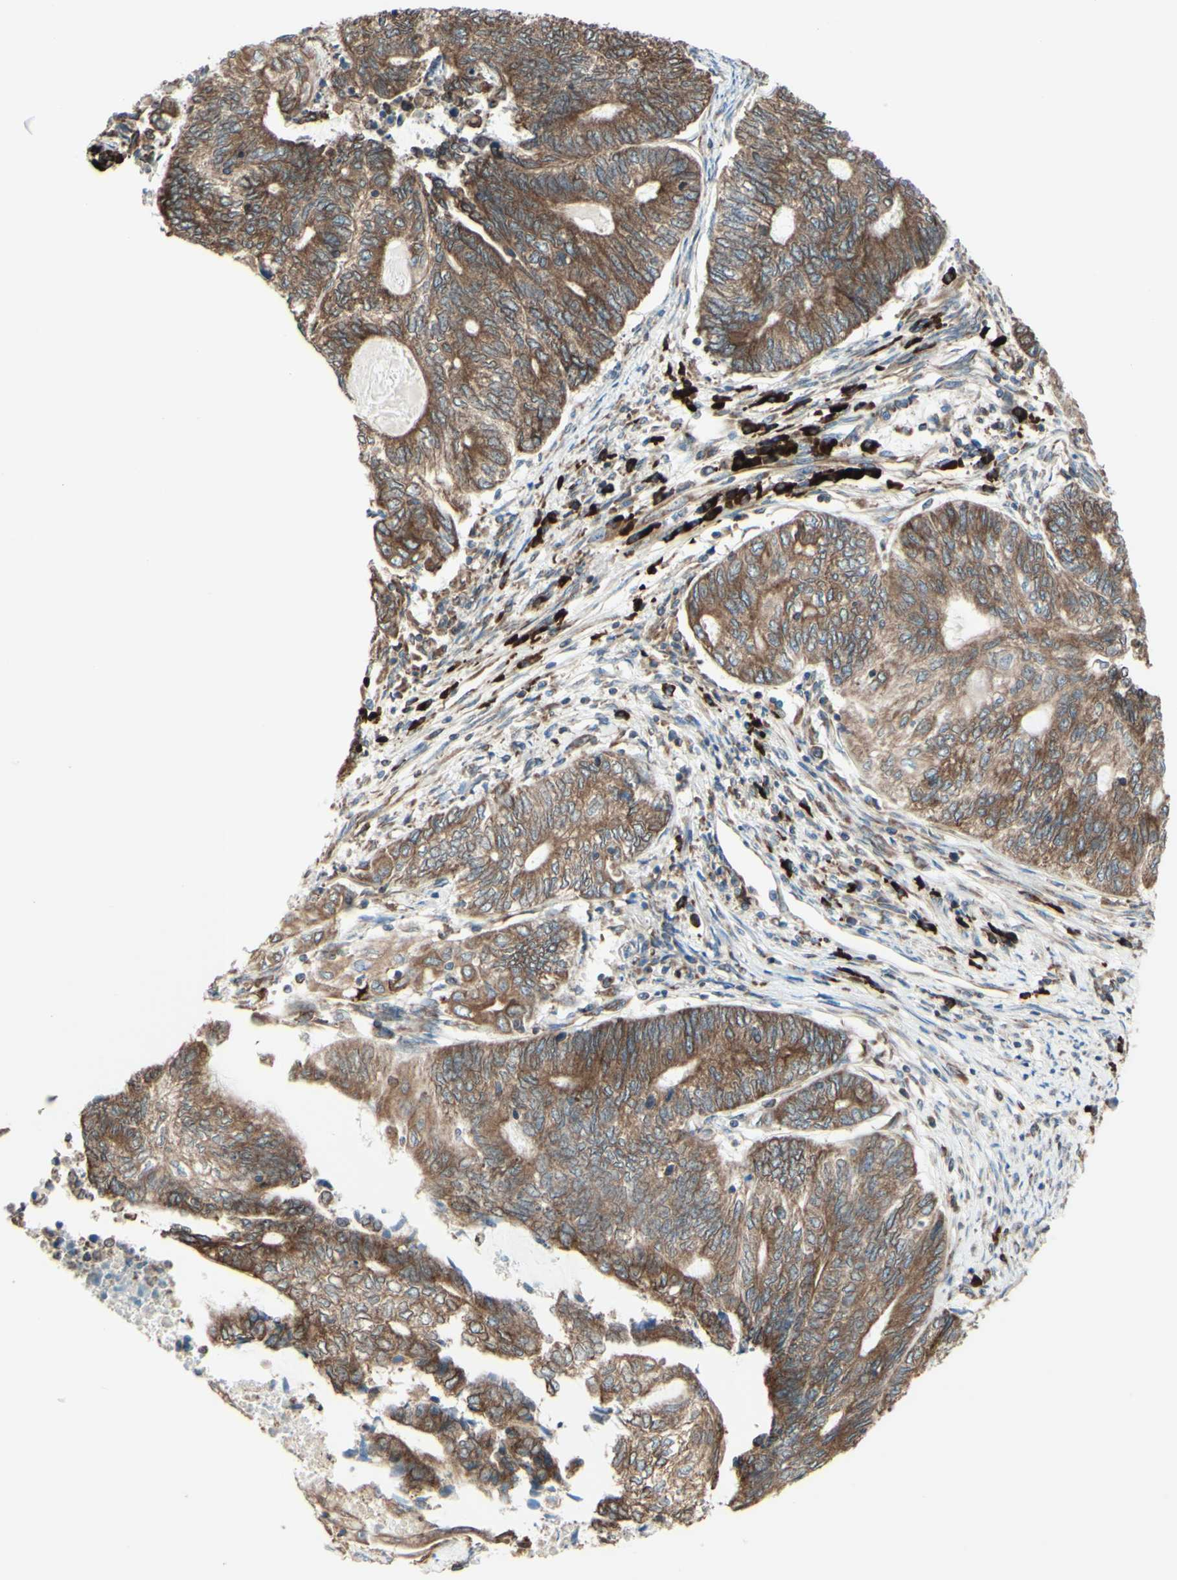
{"staining": {"intensity": "moderate", "quantity": ">75%", "location": "cytoplasmic/membranous"}, "tissue": "endometrial cancer", "cell_type": "Tumor cells", "image_type": "cancer", "snomed": [{"axis": "morphology", "description": "Adenocarcinoma, NOS"}, {"axis": "topography", "description": "Uterus"}, {"axis": "topography", "description": "Endometrium"}], "caption": "Immunohistochemistry micrograph of human endometrial adenocarcinoma stained for a protein (brown), which exhibits medium levels of moderate cytoplasmic/membranous positivity in approximately >75% of tumor cells.", "gene": "DNAJB11", "patient": {"sex": "female", "age": 70}}